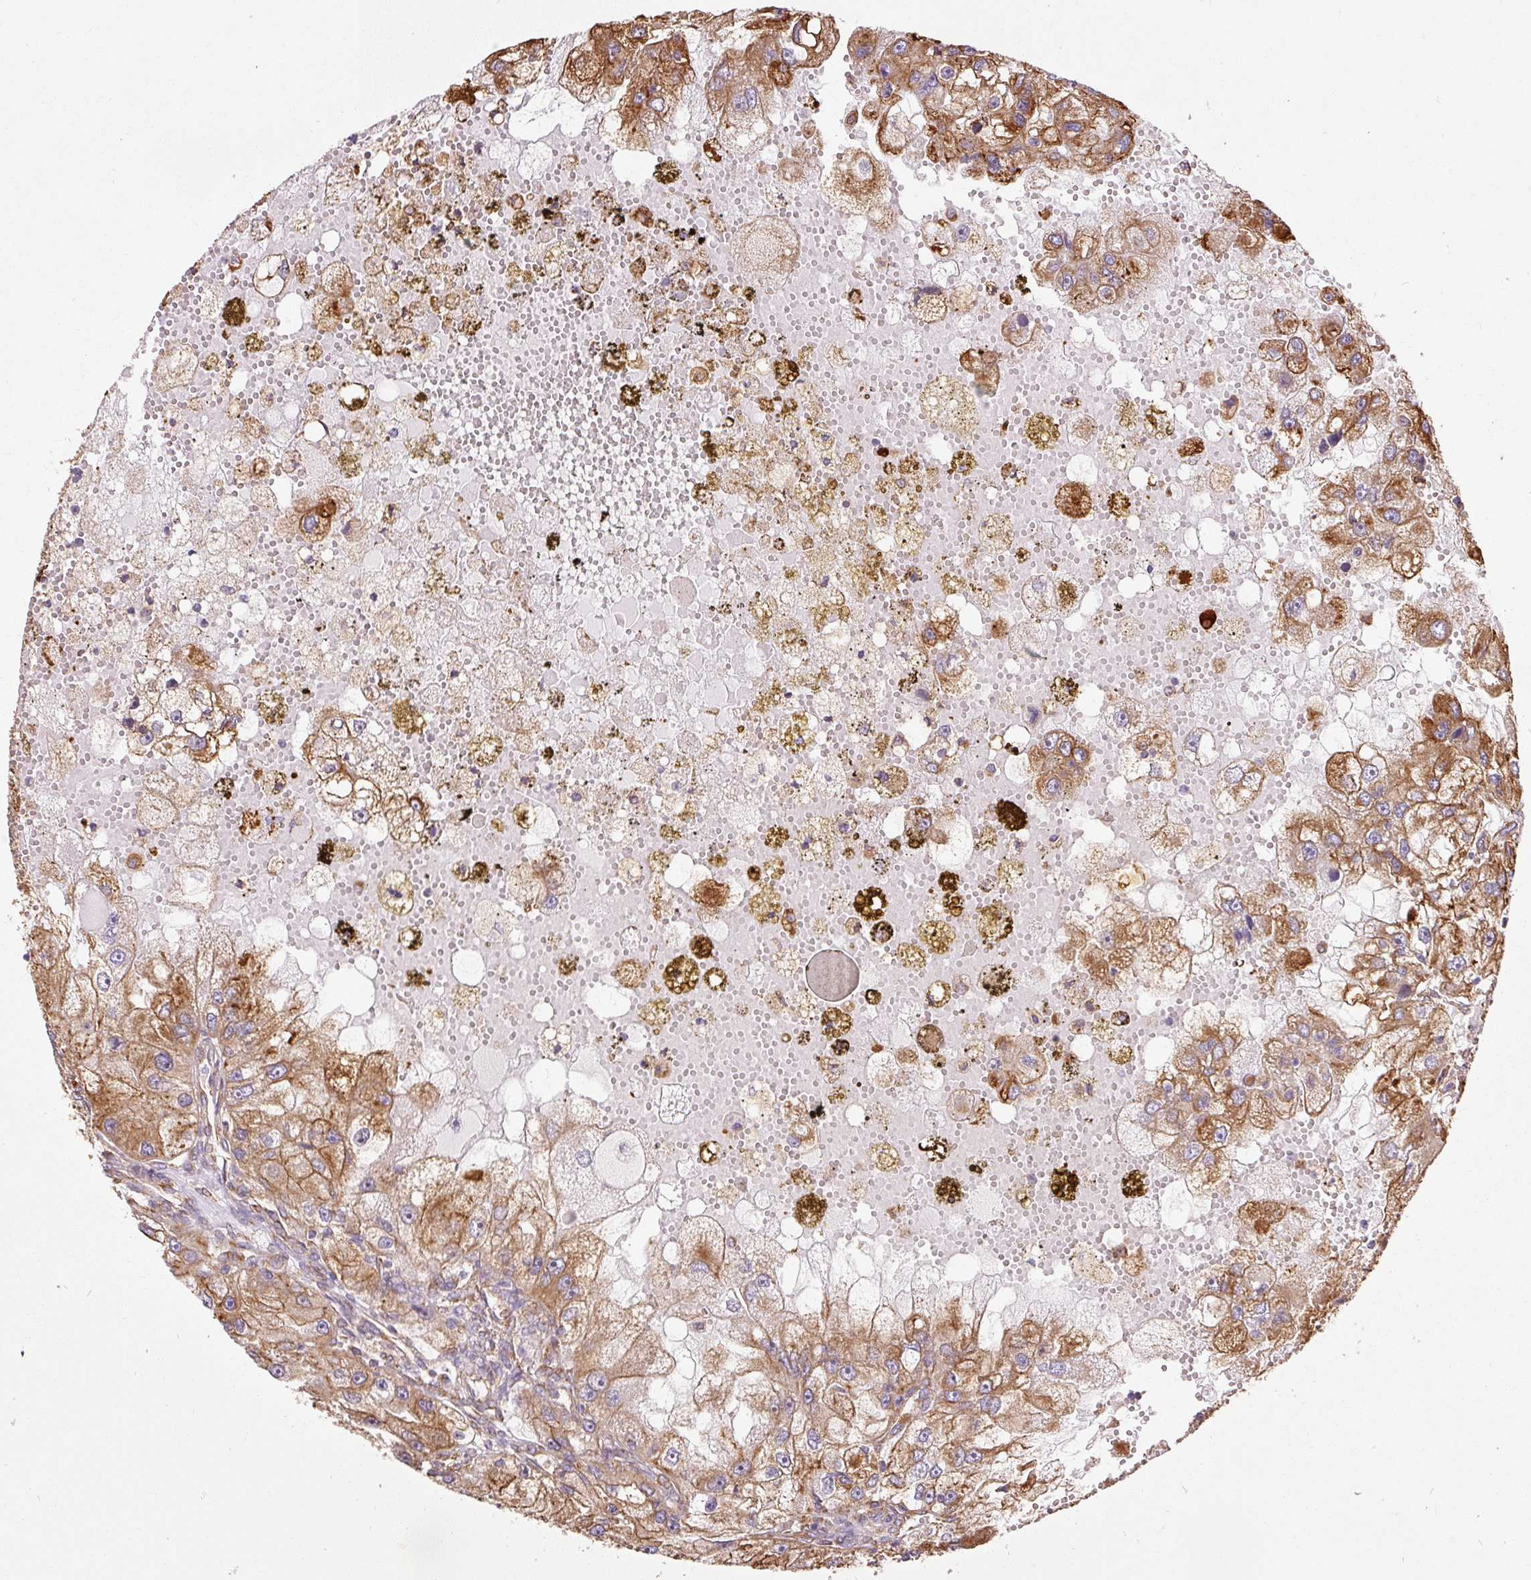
{"staining": {"intensity": "moderate", "quantity": ">75%", "location": "cytoplasmic/membranous"}, "tissue": "renal cancer", "cell_type": "Tumor cells", "image_type": "cancer", "snomed": [{"axis": "morphology", "description": "Adenocarcinoma, NOS"}, {"axis": "topography", "description": "Kidney"}], "caption": "Immunohistochemical staining of human renal cancer (adenocarcinoma) shows medium levels of moderate cytoplasmic/membranous staining in about >75% of tumor cells.", "gene": "KLC1", "patient": {"sex": "male", "age": 63}}